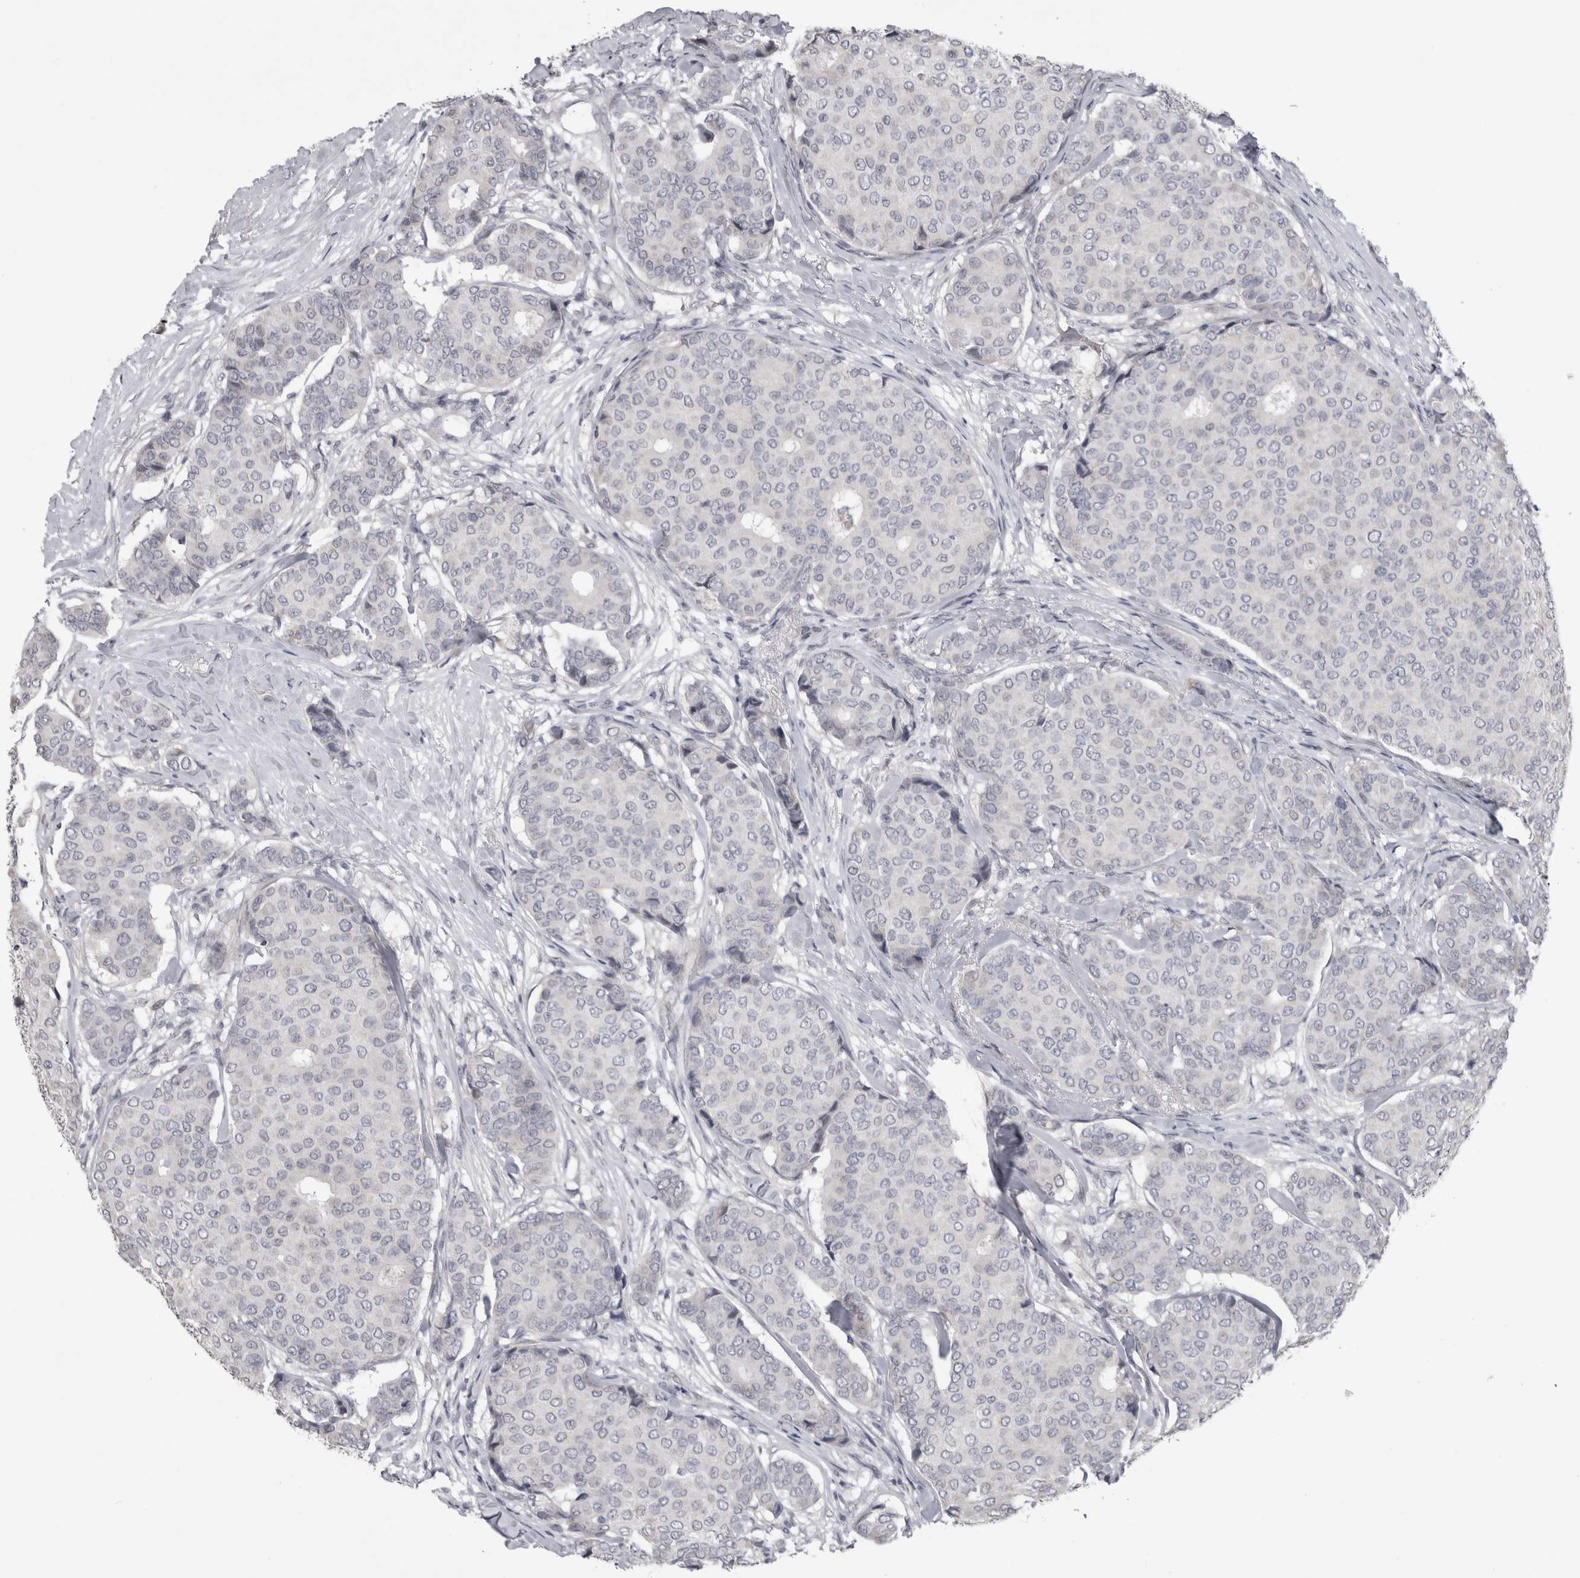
{"staining": {"intensity": "negative", "quantity": "none", "location": "none"}, "tissue": "breast cancer", "cell_type": "Tumor cells", "image_type": "cancer", "snomed": [{"axis": "morphology", "description": "Duct carcinoma"}, {"axis": "topography", "description": "Breast"}], "caption": "This is an IHC micrograph of breast cancer. There is no staining in tumor cells.", "gene": "IFI44", "patient": {"sex": "female", "age": 75}}